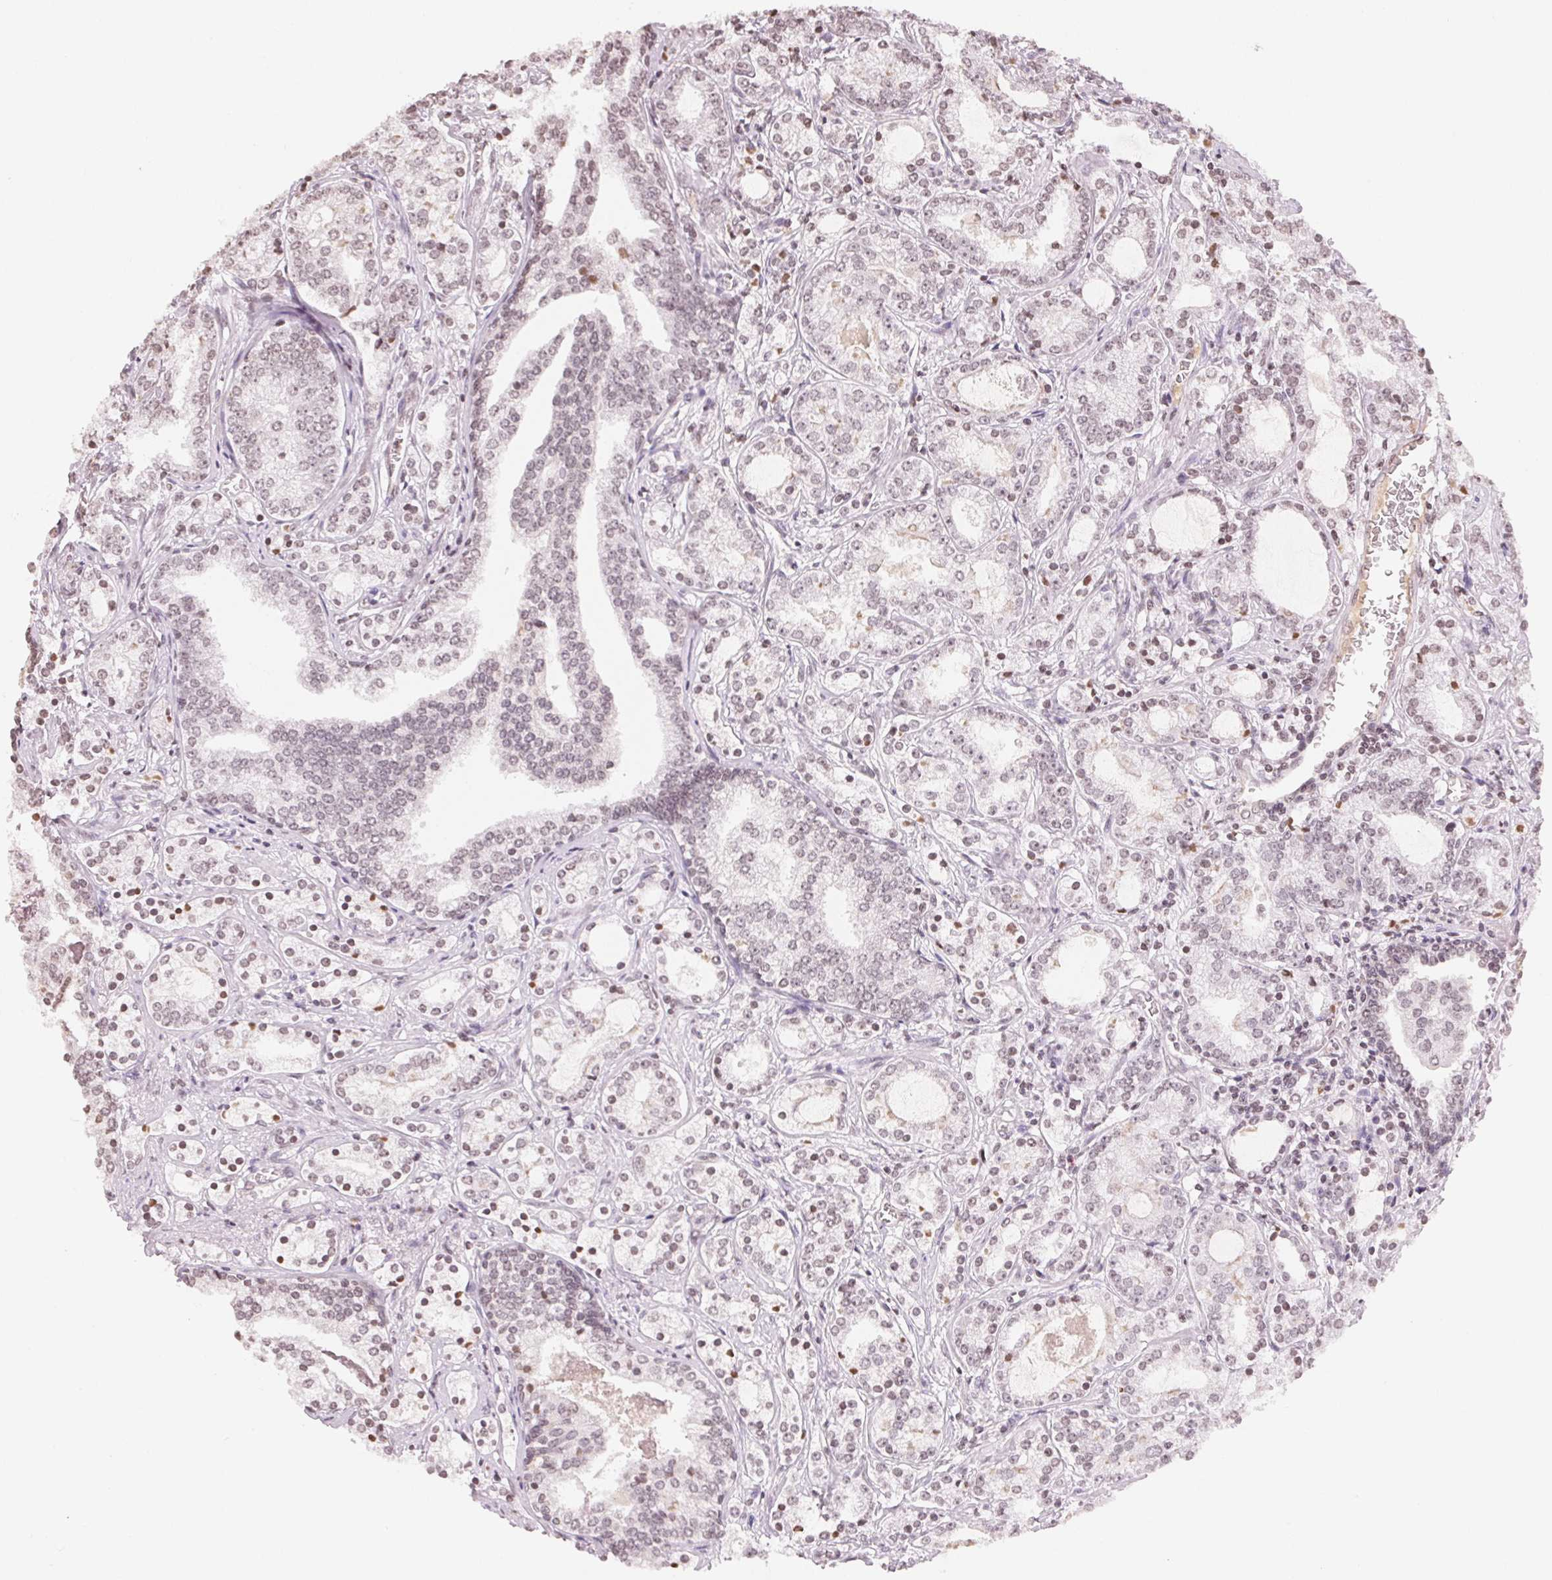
{"staining": {"intensity": "weak", "quantity": "25%-75%", "location": "nuclear"}, "tissue": "prostate cancer", "cell_type": "Tumor cells", "image_type": "cancer", "snomed": [{"axis": "morphology", "description": "Adenocarcinoma, Medium grade"}, {"axis": "topography", "description": "Prostate"}], "caption": "Adenocarcinoma (medium-grade) (prostate) stained with immunohistochemistry reveals weak nuclear expression in approximately 25%-75% of tumor cells. The staining was performed using DAB, with brown indicating positive protein expression. Nuclei are stained blue with hematoxylin.", "gene": "TBP", "patient": {"sex": "male", "age": 57}}